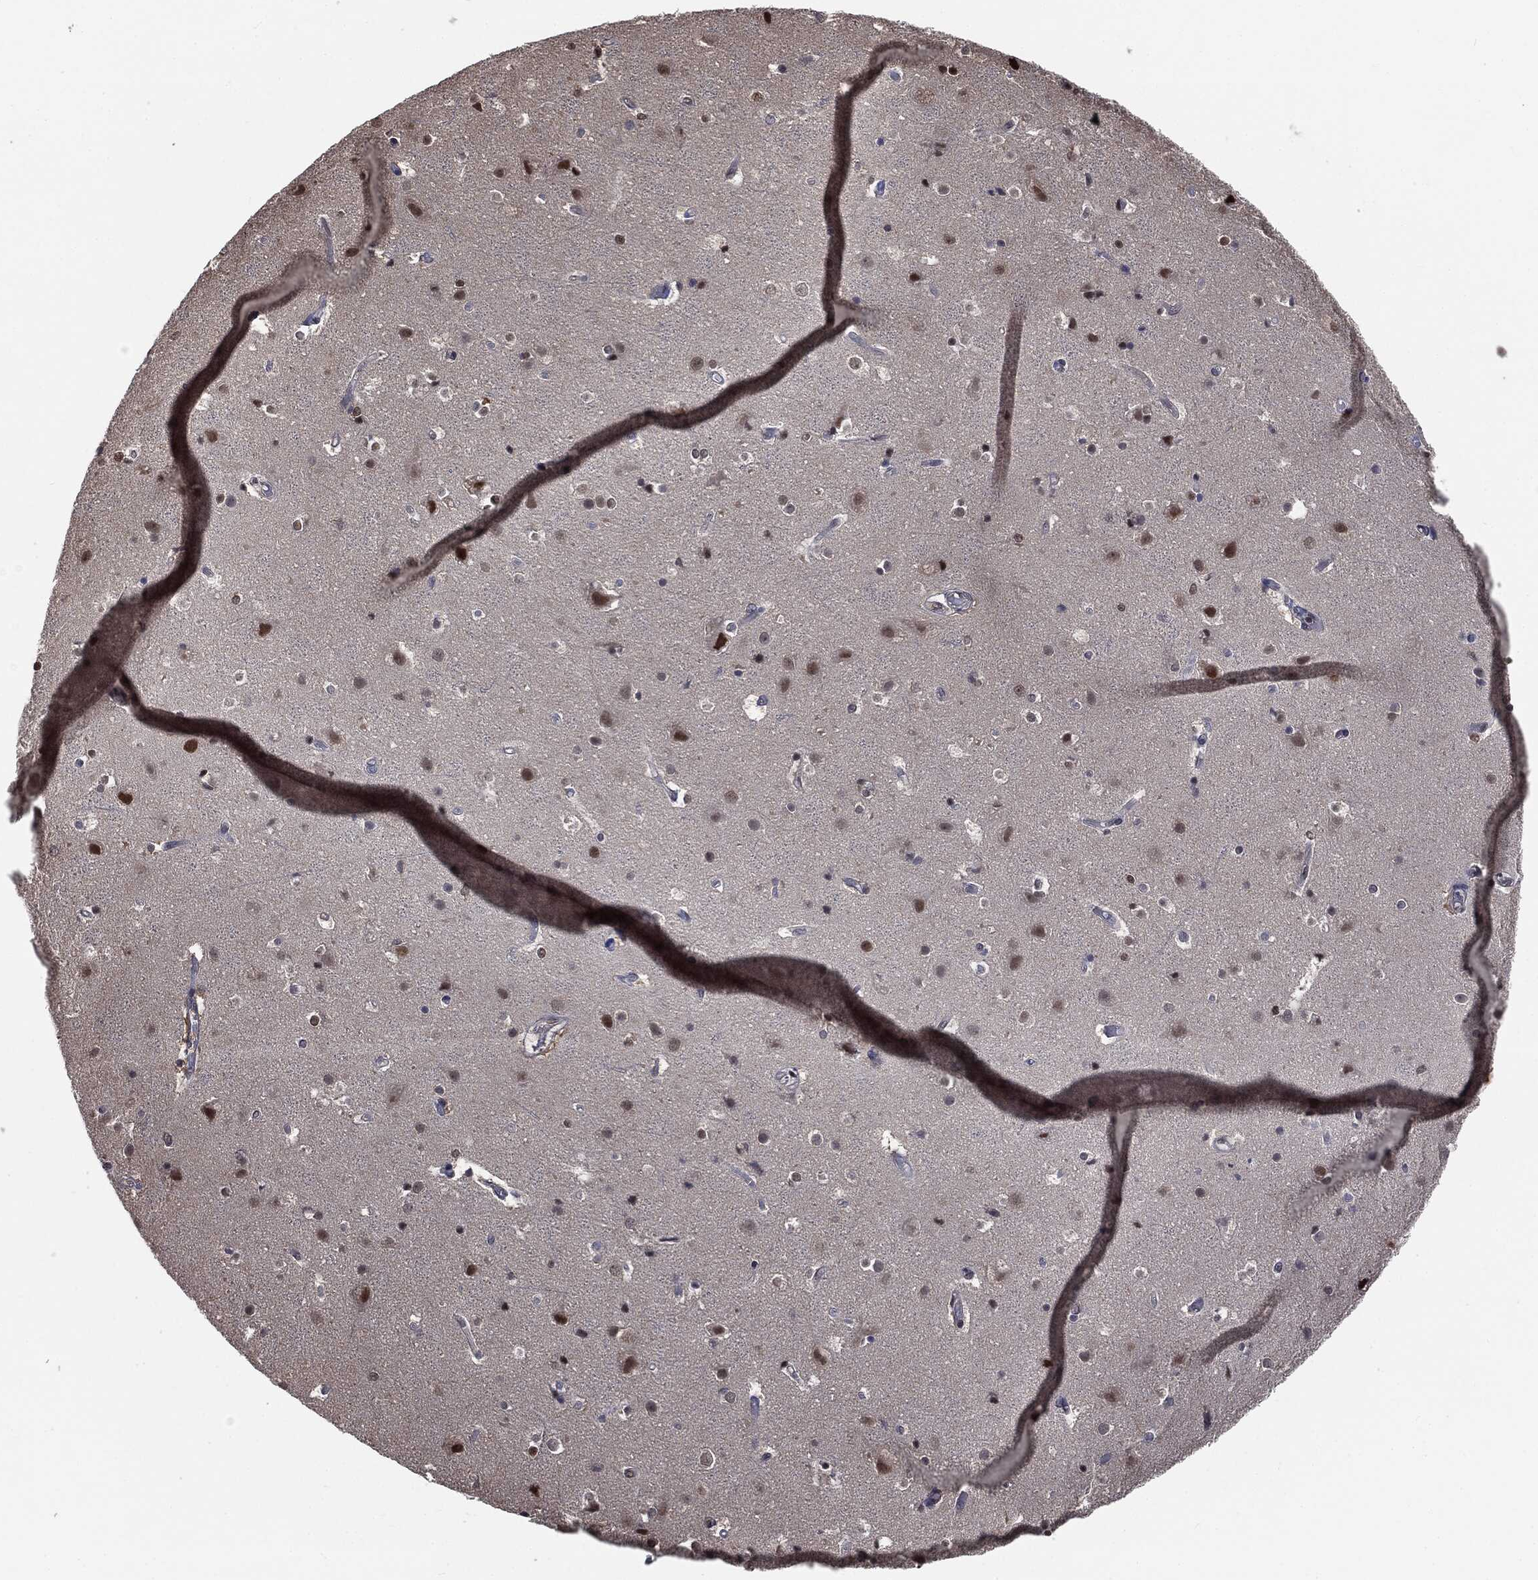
{"staining": {"intensity": "negative", "quantity": "none", "location": "none"}, "tissue": "cerebral cortex", "cell_type": "Endothelial cells", "image_type": "normal", "snomed": [{"axis": "morphology", "description": "Normal tissue, NOS"}, {"axis": "topography", "description": "Cerebral cortex"}], "caption": "The histopathology image displays no significant positivity in endothelial cells of cerebral cortex.", "gene": "SHLD2", "patient": {"sex": "female", "age": 52}}